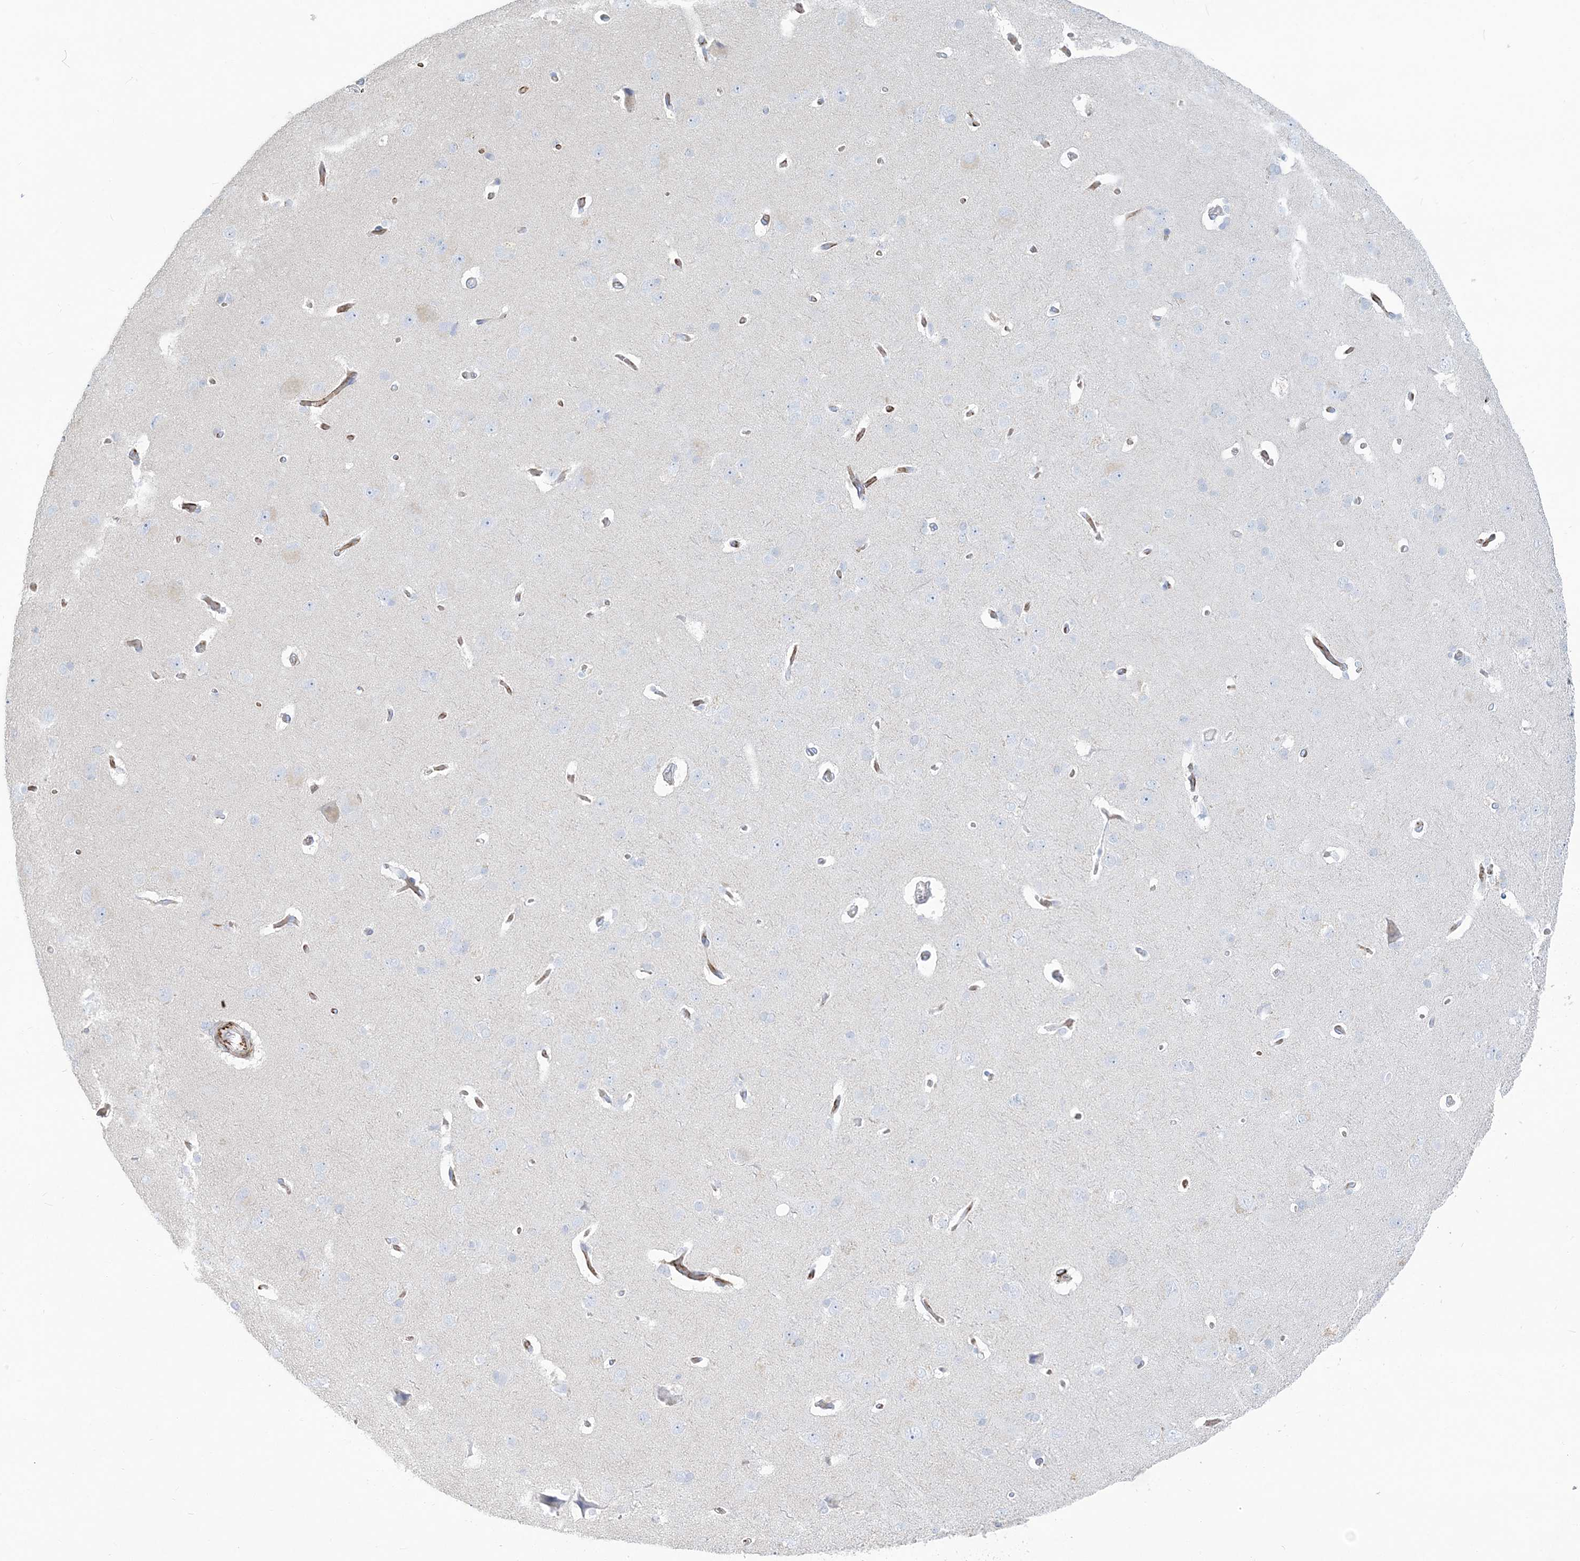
{"staining": {"intensity": "strong", "quantity": ">75%", "location": "cytoplasmic/membranous"}, "tissue": "cerebral cortex", "cell_type": "Endothelial cells", "image_type": "normal", "snomed": [{"axis": "morphology", "description": "Normal tissue, NOS"}, {"axis": "topography", "description": "Cerebral cortex"}], "caption": "Immunohistochemistry image of normal cerebral cortex: cerebral cortex stained using immunohistochemistry (IHC) reveals high levels of strong protein expression localized specifically in the cytoplasmic/membranous of endothelial cells, appearing as a cytoplasmic/membranous brown color.", "gene": "PPIL6", "patient": {"sex": "male", "age": 62}}